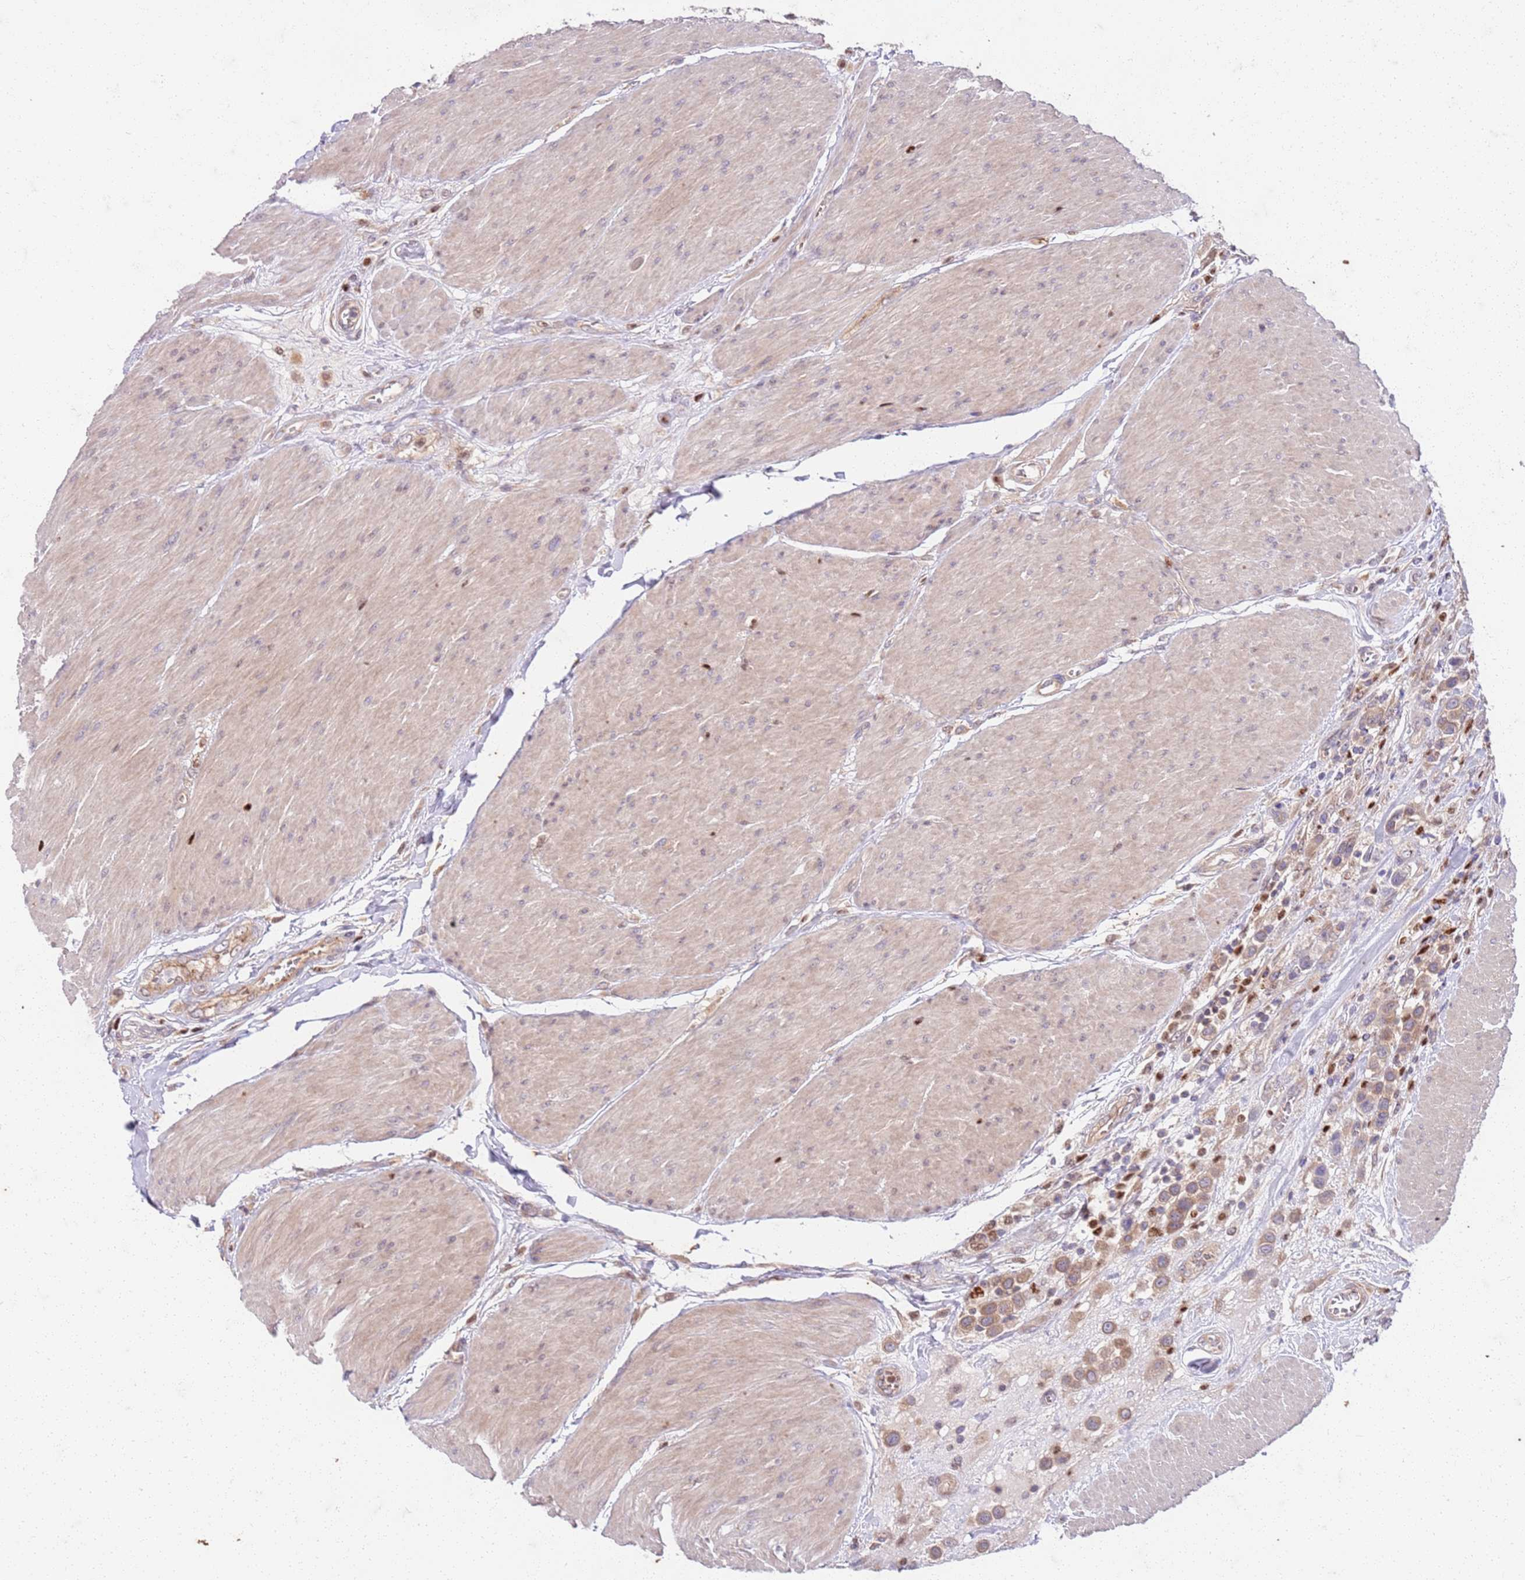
{"staining": {"intensity": "weak", "quantity": ">75%", "location": "cytoplasmic/membranous"}, "tissue": "urothelial cancer", "cell_type": "Tumor cells", "image_type": "cancer", "snomed": [{"axis": "morphology", "description": "Urothelial carcinoma, High grade"}, {"axis": "topography", "description": "Urinary bladder"}], "caption": "An image of human high-grade urothelial carcinoma stained for a protein exhibits weak cytoplasmic/membranous brown staining in tumor cells.", "gene": "OSBP", "patient": {"sex": "male", "age": 50}}